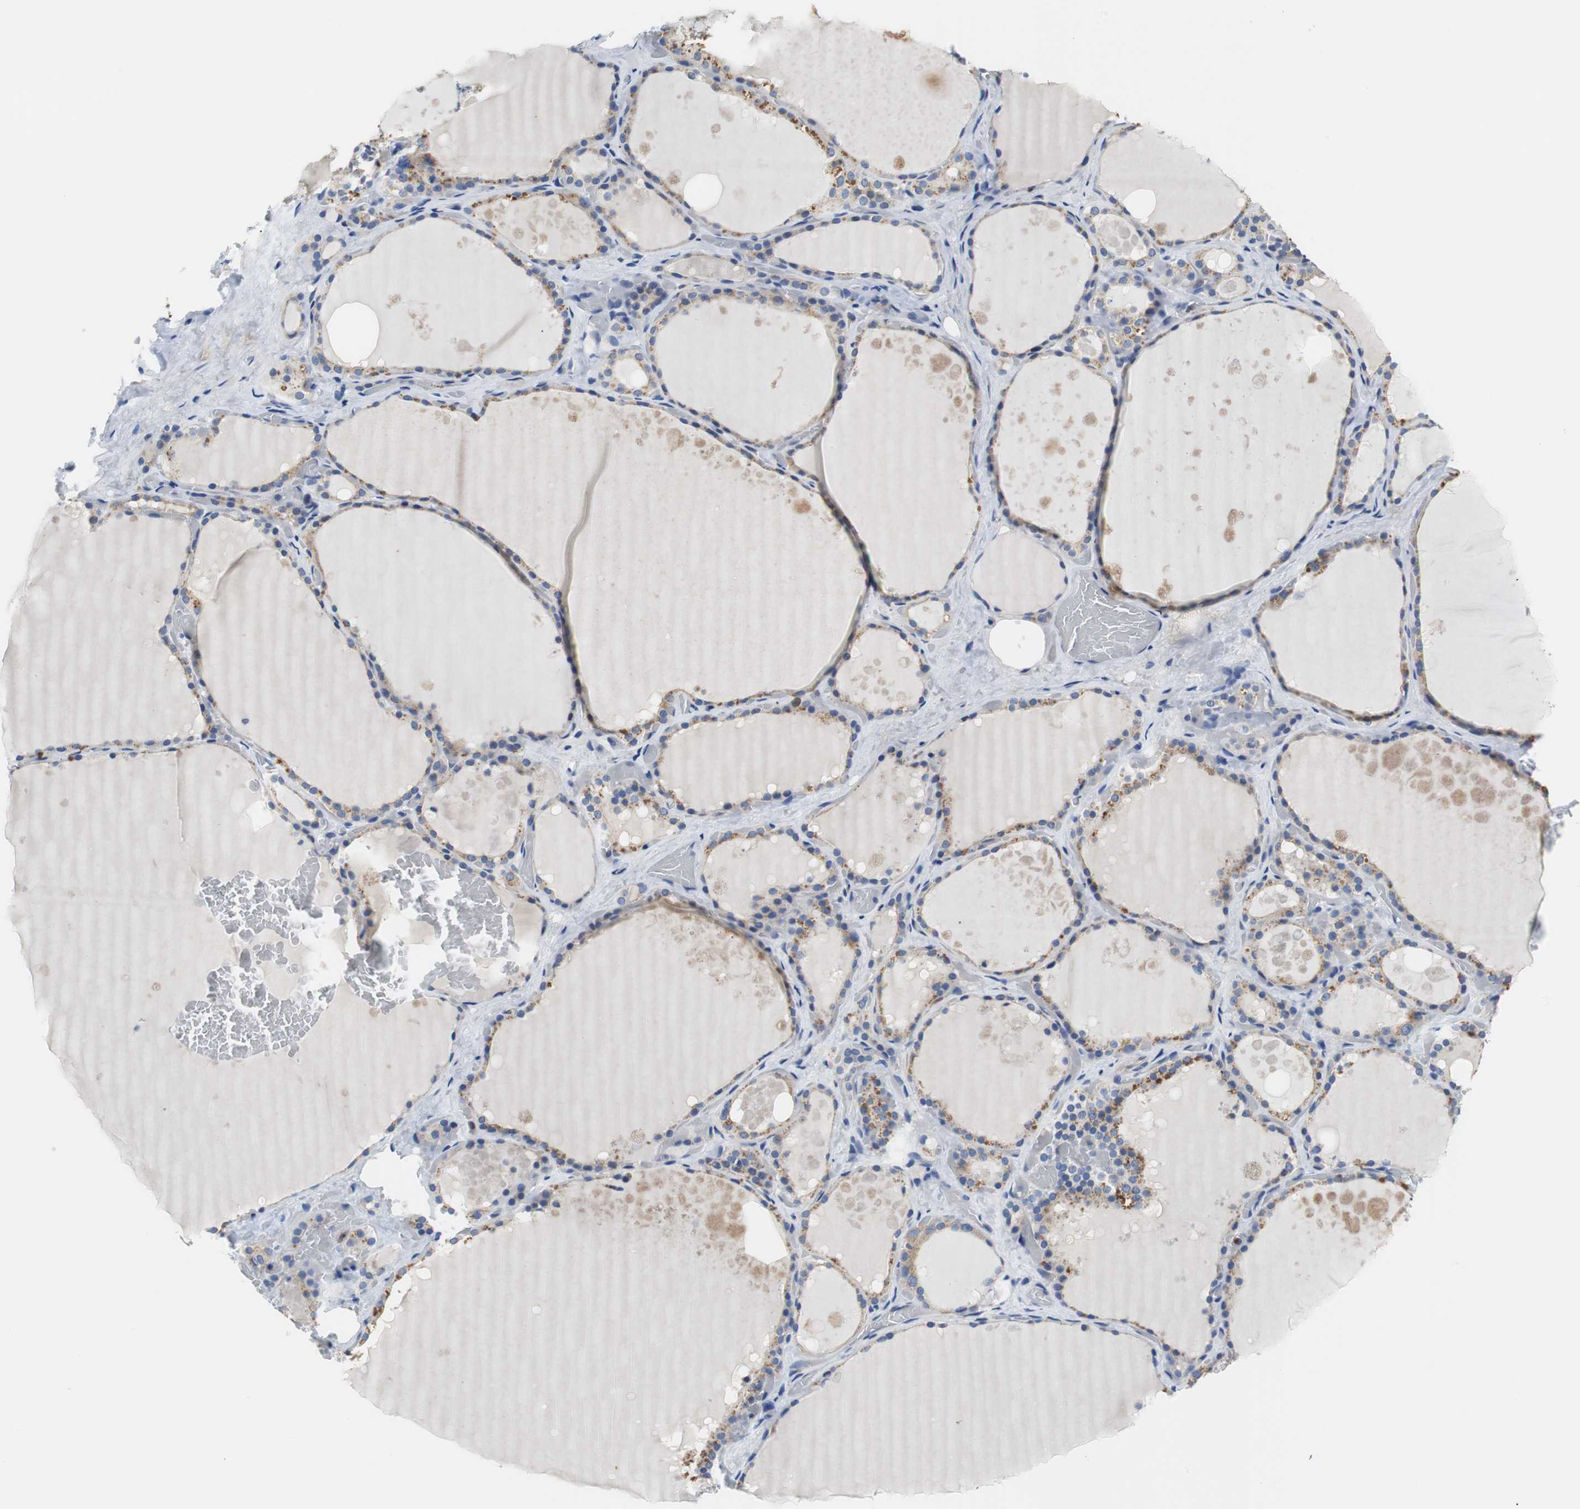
{"staining": {"intensity": "weak", "quantity": "25%-75%", "location": "cytoplasmic/membranous"}, "tissue": "thyroid gland", "cell_type": "Glandular cells", "image_type": "normal", "snomed": [{"axis": "morphology", "description": "Normal tissue, NOS"}, {"axis": "topography", "description": "Thyroid gland"}], "caption": "High-power microscopy captured an IHC photomicrograph of benign thyroid gland, revealing weak cytoplasmic/membranous positivity in approximately 25%-75% of glandular cells. (Brightfield microscopy of DAB IHC at high magnification).", "gene": "VAMP8", "patient": {"sex": "male", "age": 61}}